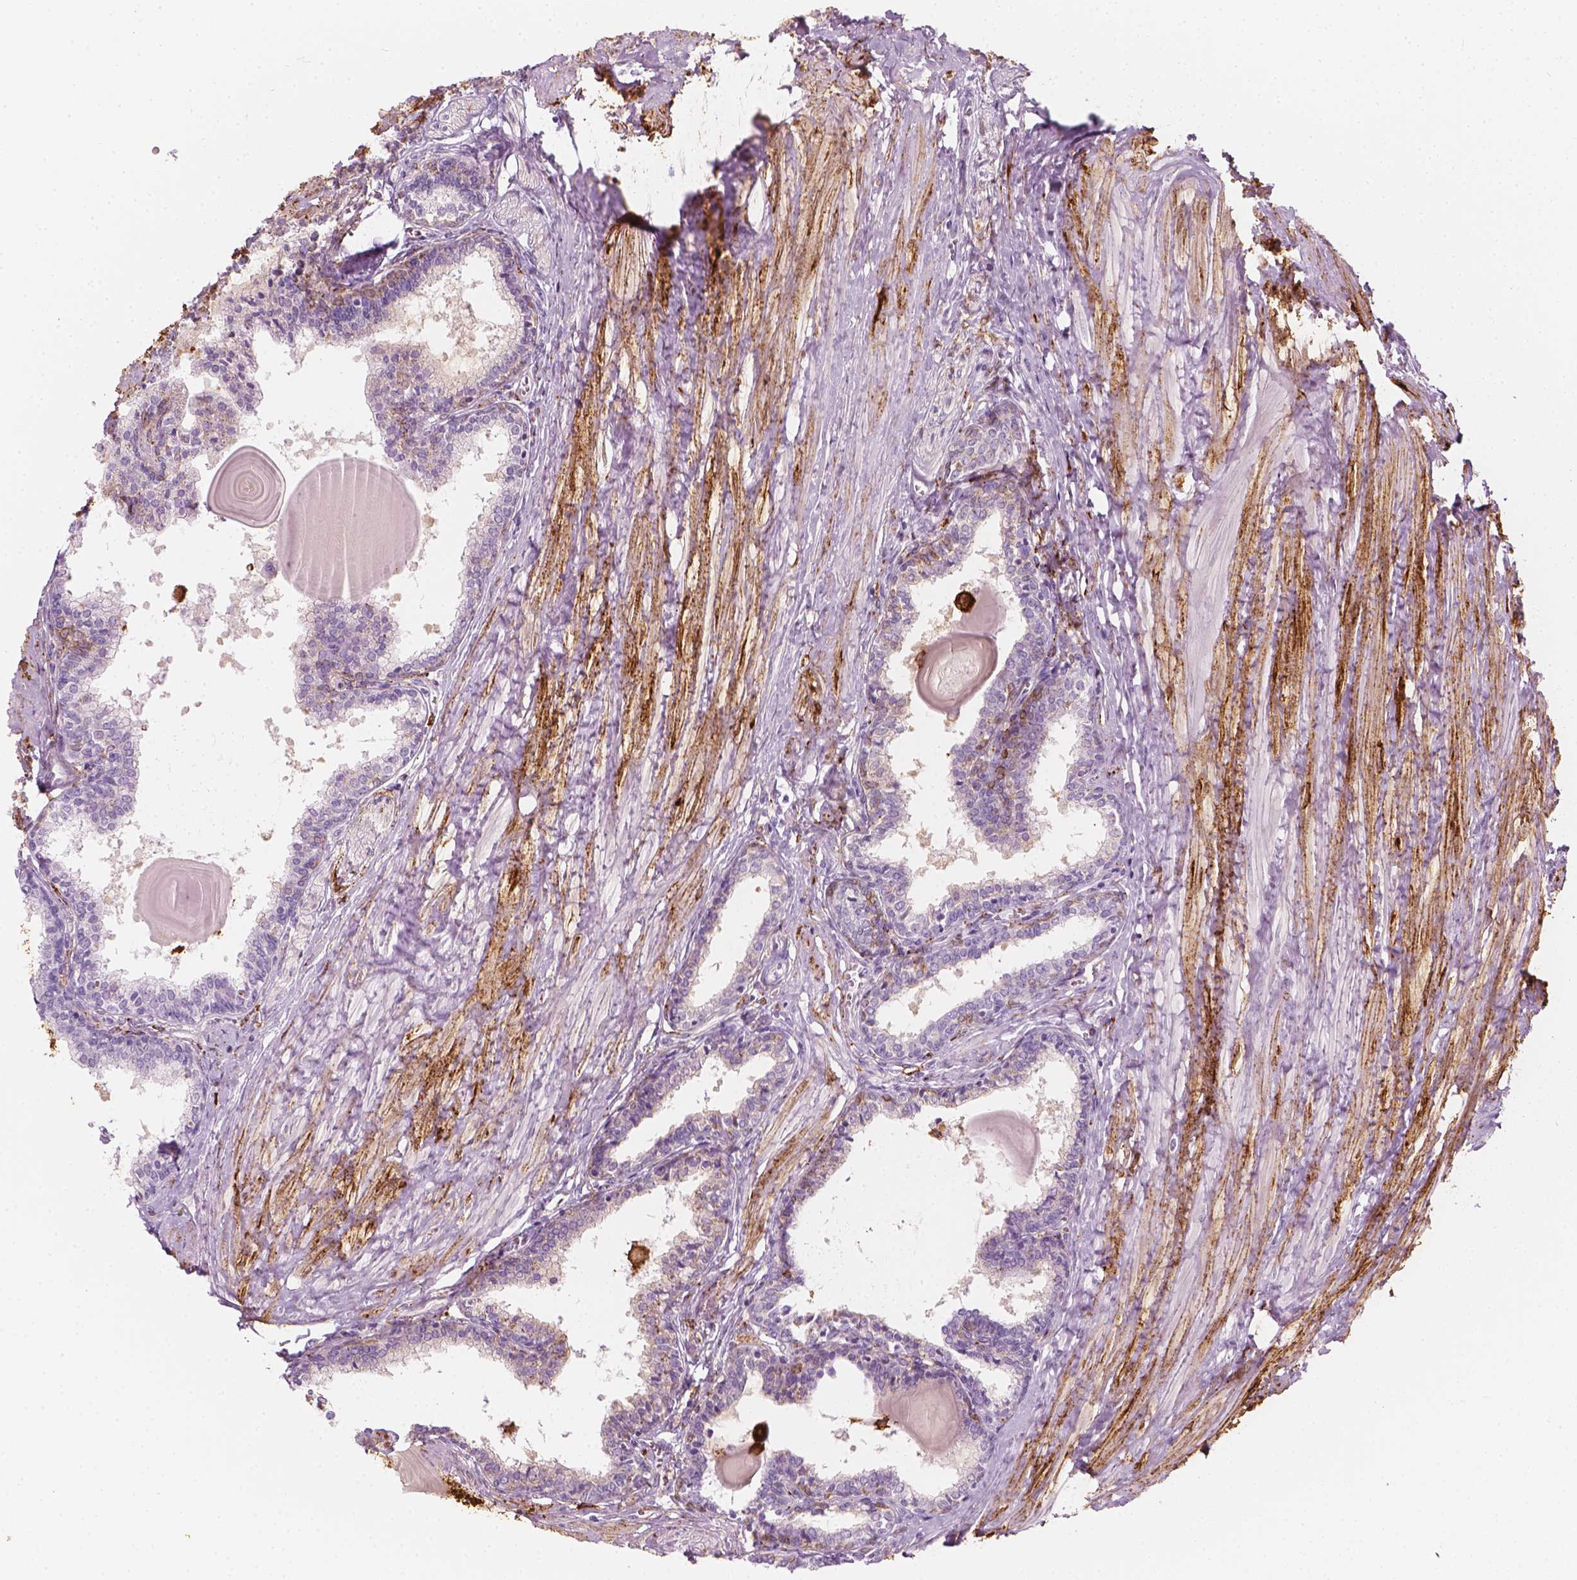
{"staining": {"intensity": "negative", "quantity": "none", "location": "none"}, "tissue": "prostate", "cell_type": "Glandular cells", "image_type": "normal", "snomed": [{"axis": "morphology", "description": "Normal tissue, NOS"}, {"axis": "topography", "description": "Prostate"}], "caption": "Prostate stained for a protein using immunohistochemistry demonstrates no staining glandular cells.", "gene": "CES1", "patient": {"sex": "male", "age": 55}}